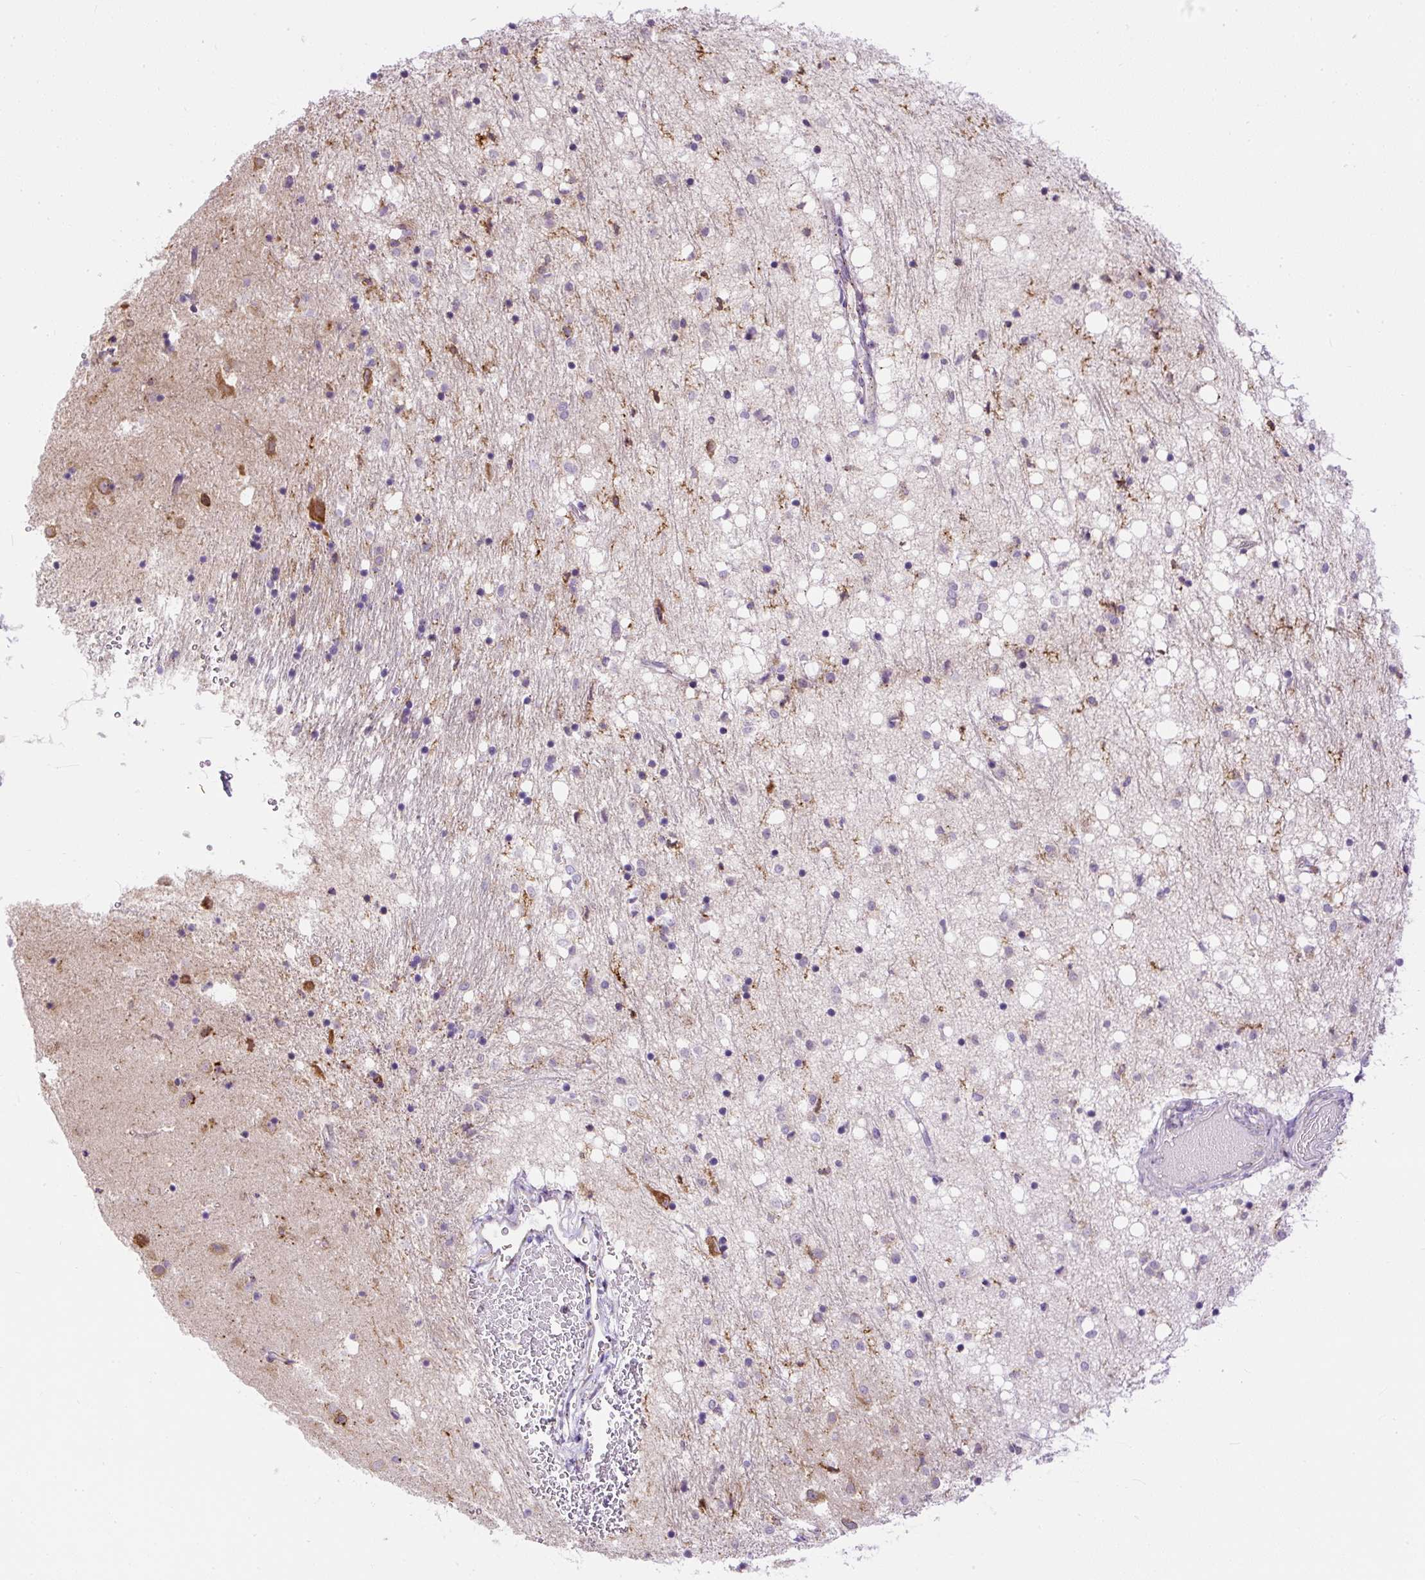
{"staining": {"intensity": "strong", "quantity": "<25%", "location": "cytoplasmic/membranous"}, "tissue": "caudate", "cell_type": "Glial cells", "image_type": "normal", "snomed": [{"axis": "morphology", "description": "Normal tissue, NOS"}, {"axis": "topography", "description": "Lateral ventricle wall"}], "caption": "The image reveals immunohistochemical staining of normal caudate. There is strong cytoplasmic/membranous staining is appreciated in approximately <25% of glial cells.", "gene": "CFAP47", "patient": {"sex": "male", "age": 58}}